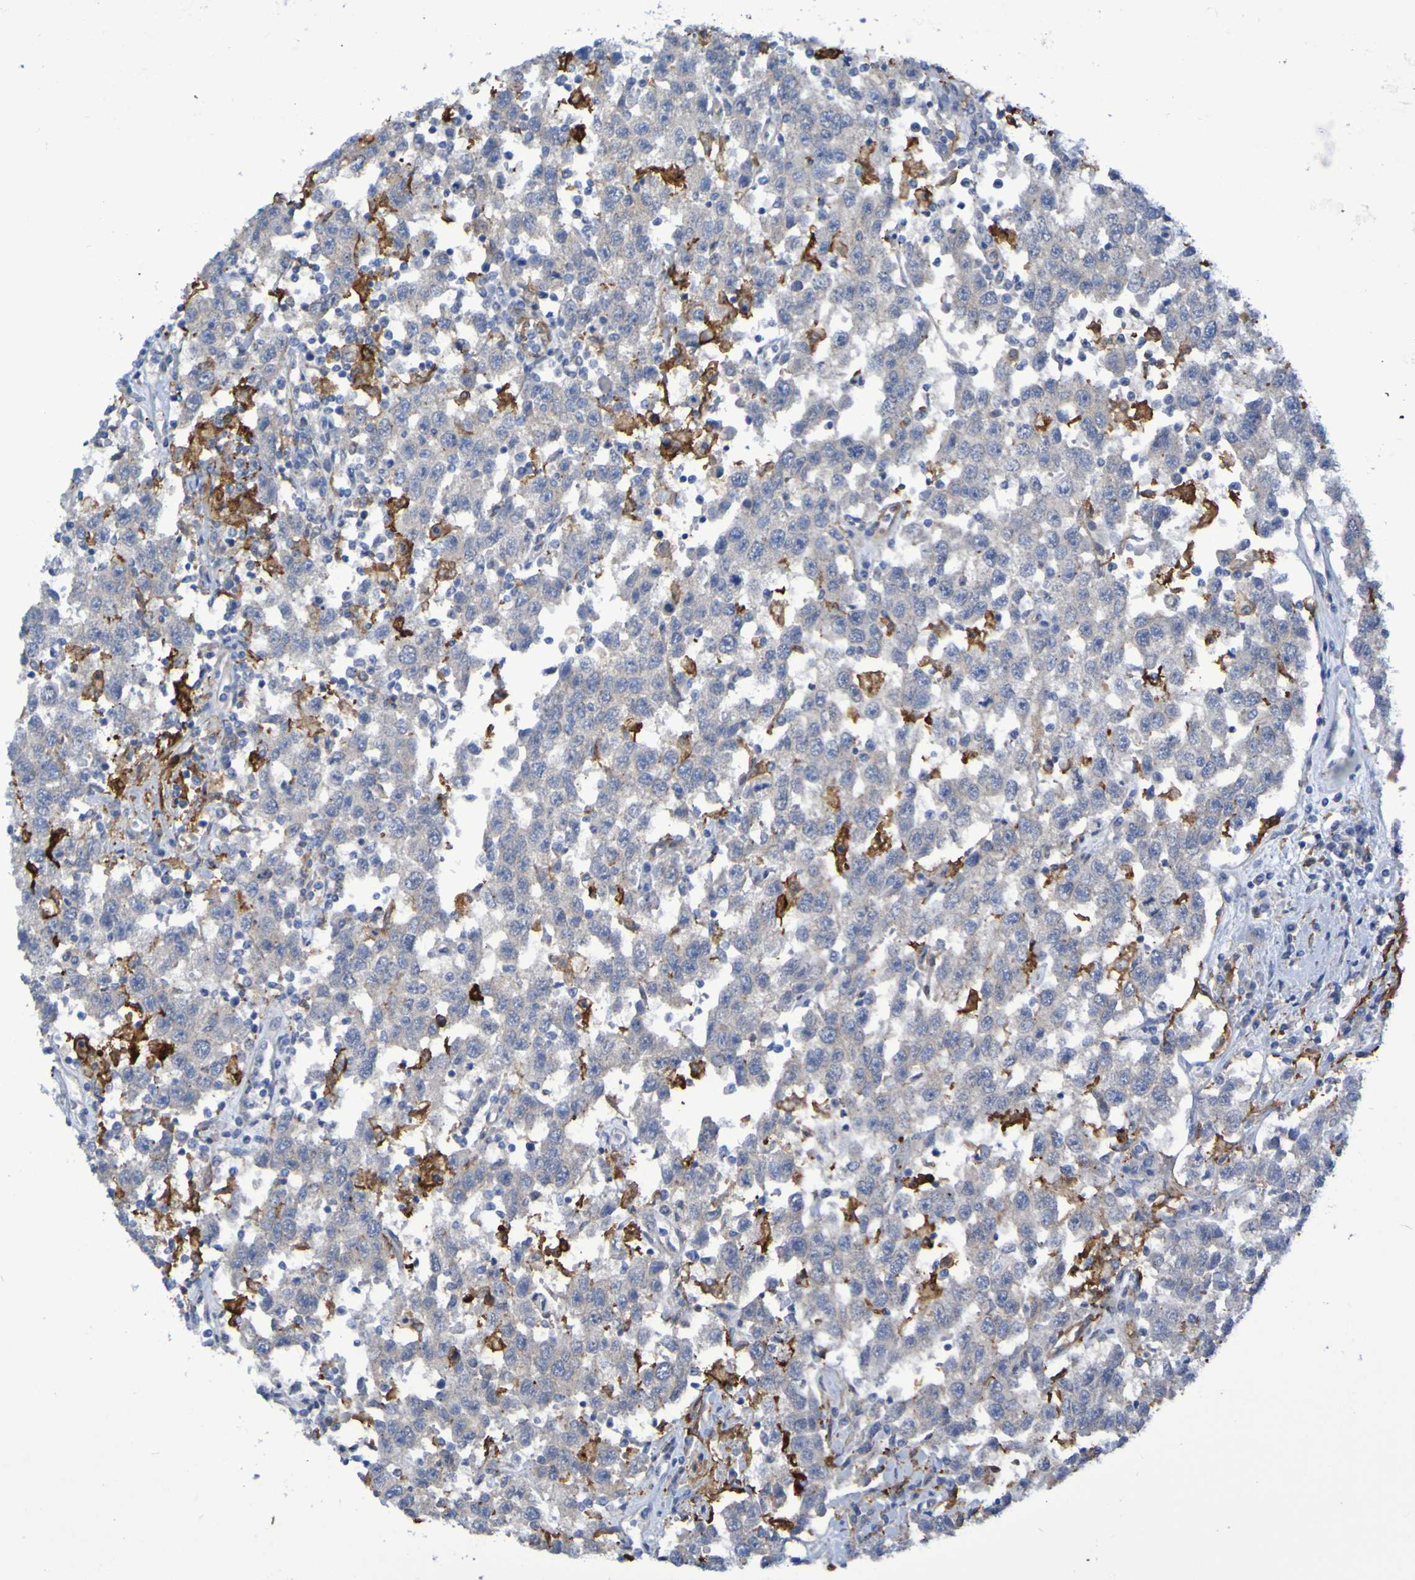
{"staining": {"intensity": "strong", "quantity": "<25%", "location": "cytoplasmic/membranous"}, "tissue": "testis cancer", "cell_type": "Tumor cells", "image_type": "cancer", "snomed": [{"axis": "morphology", "description": "Seminoma, NOS"}, {"axis": "topography", "description": "Testis"}], "caption": "The micrograph shows a brown stain indicating the presence of a protein in the cytoplasmic/membranous of tumor cells in testis cancer.", "gene": "SCRG1", "patient": {"sex": "male", "age": 41}}